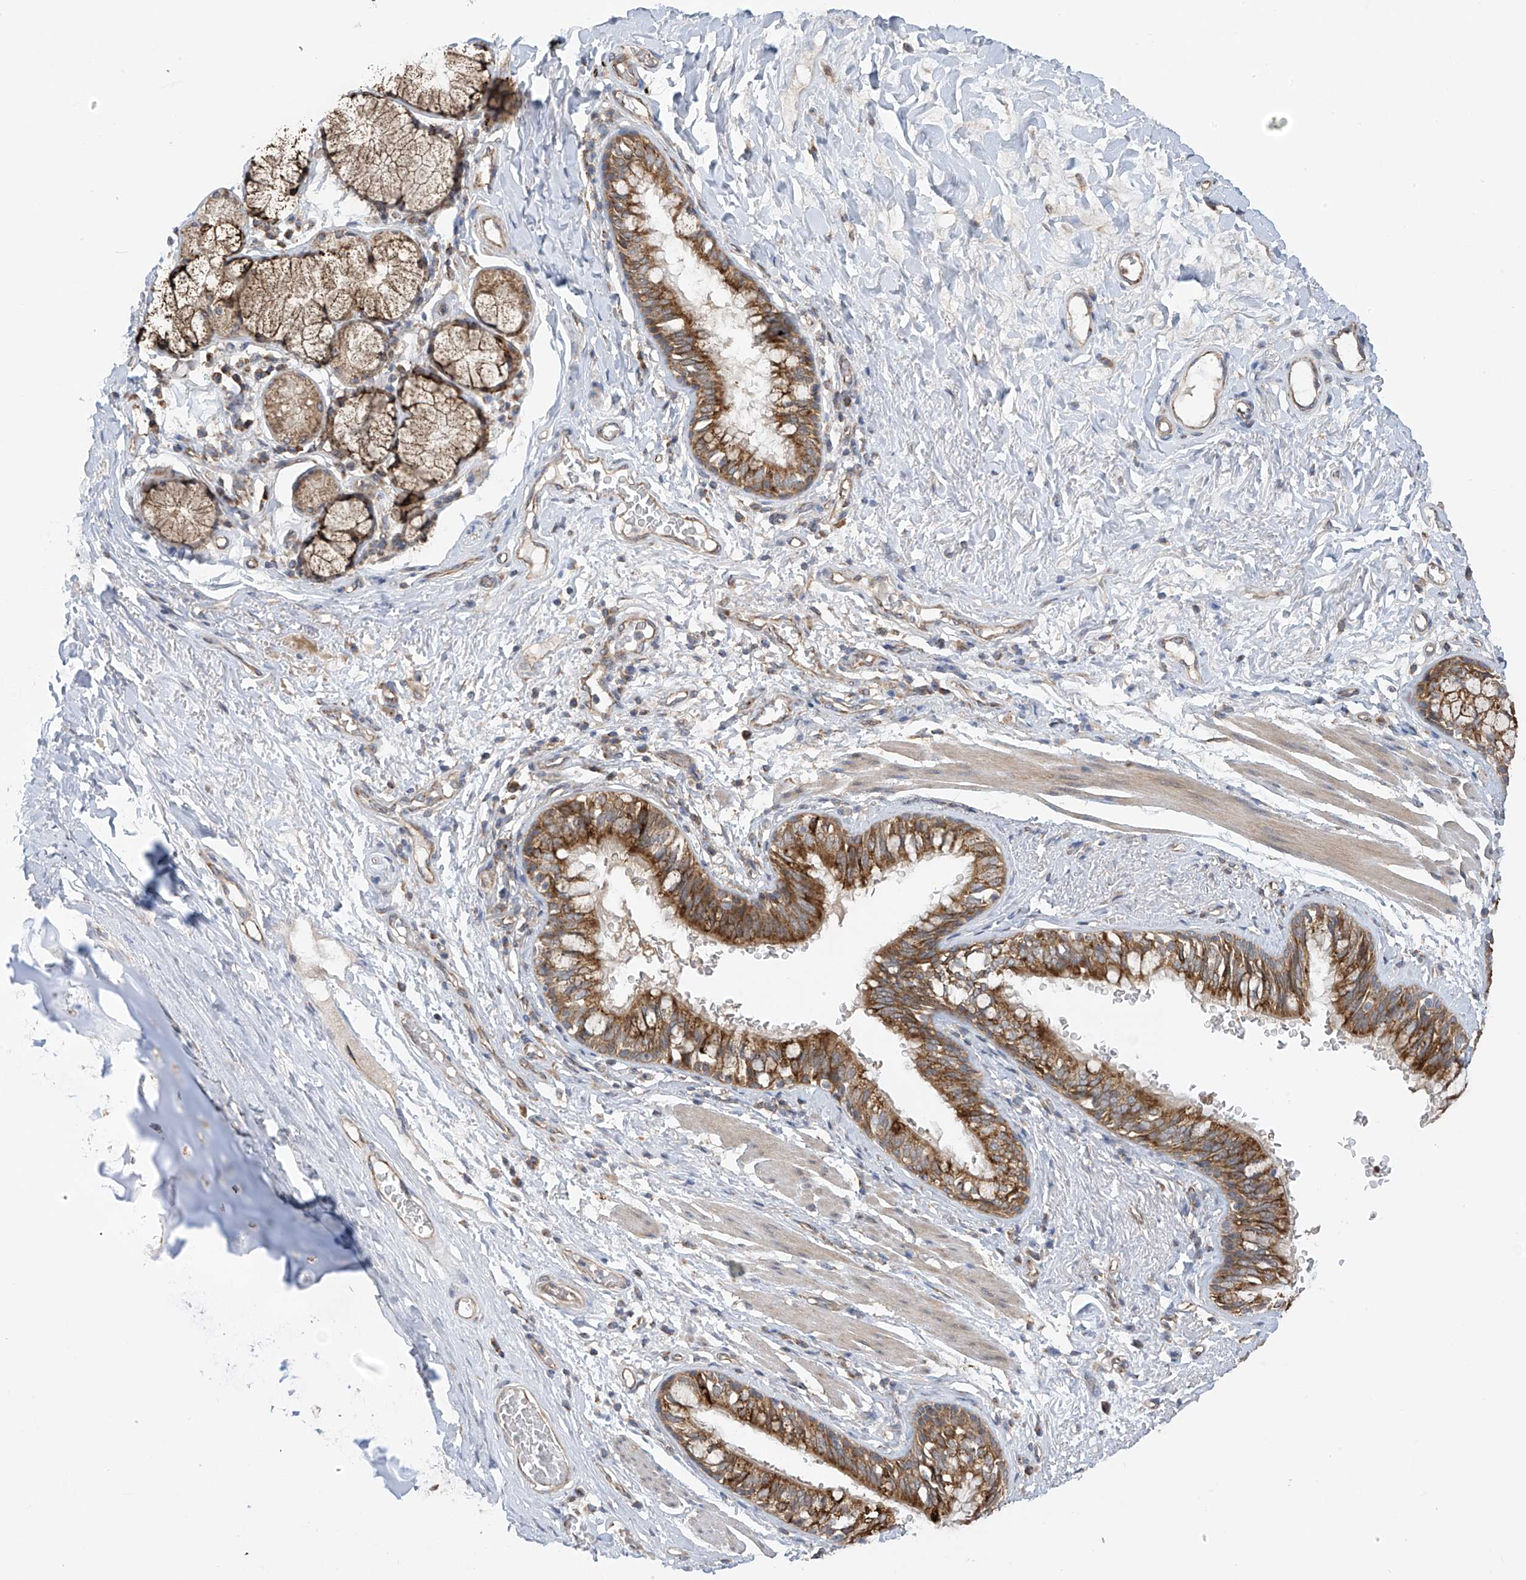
{"staining": {"intensity": "moderate", "quantity": ">75%", "location": "cytoplasmic/membranous"}, "tissue": "bronchus", "cell_type": "Respiratory epithelial cells", "image_type": "normal", "snomed": [{"axis": "morphology", "description": "Normal tissue, NOS"}, {"axis": "topography", "description": "Cartilage tissue"}, {"axis": "topography", "description": "Bronchus"}], "caption": "Immunohistochemistry micrograph of normal human bronchus stained for a protein (brown), which reveals medium levels of moderate cytoplasmic/membranous expression in approximately >75% of respiratory epithelial cells.", "gene": "PNPT1", "patient": {"sex": "female", "age": 36}}